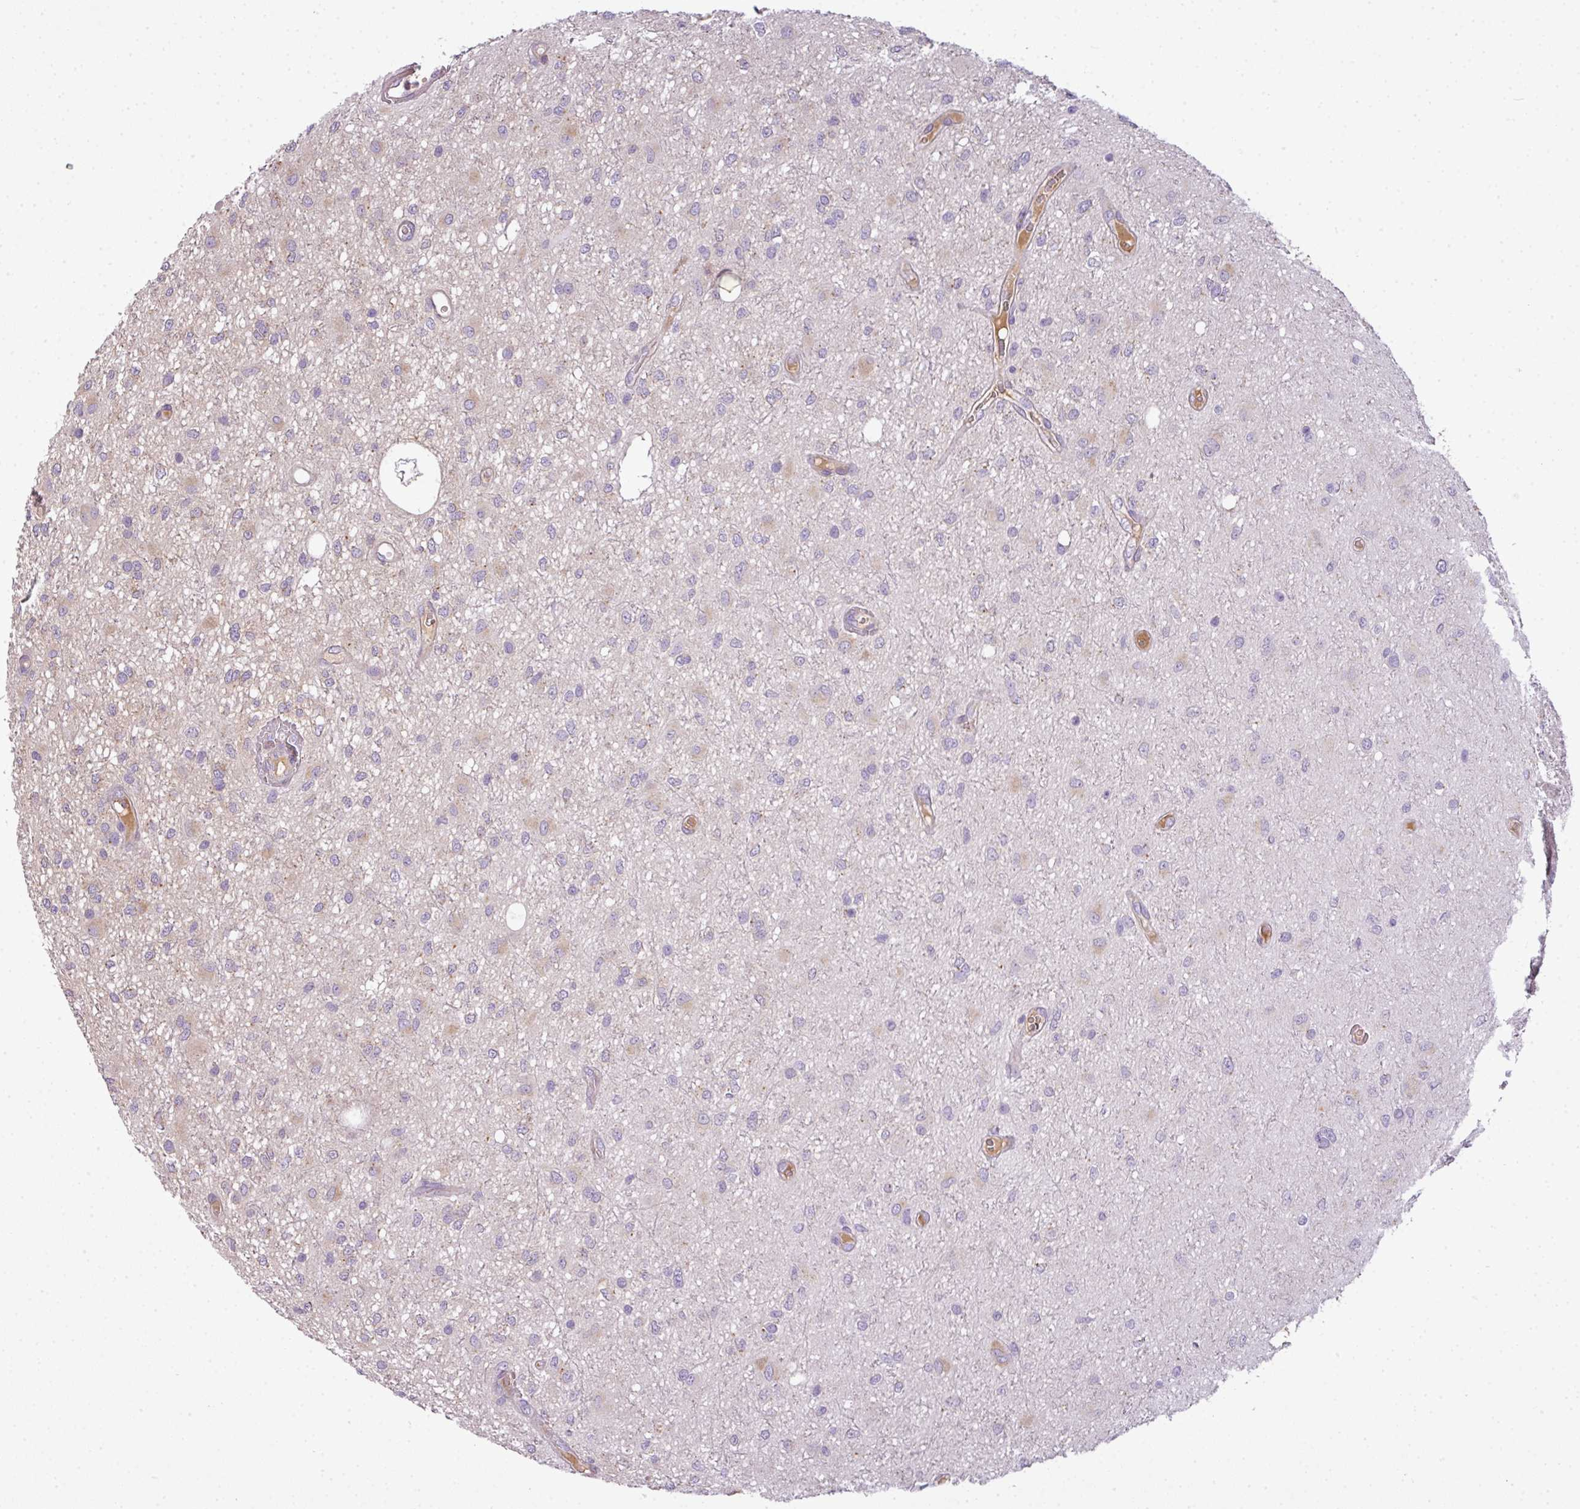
{"staining": {"intensity": "weak", "quantity": "<25%", "location": "cytoplasmic/membranous"}, "tissue": "glioma", "cell_type": "Tumor cells", "image_type": "cancer", "snomed": [{"axis": "morphology", "description": "Glioma, malignant, Low grade"}, {"axis": "topography", "description": "Cerebellum"}], "caption": "A high-resolution photomicrograph shows IHC staining of low-grade glioma (malignant), which reveals no significant staining in tumor cells.", "gene": "C4B", "patient": {"sex": "female", "age": 5}}